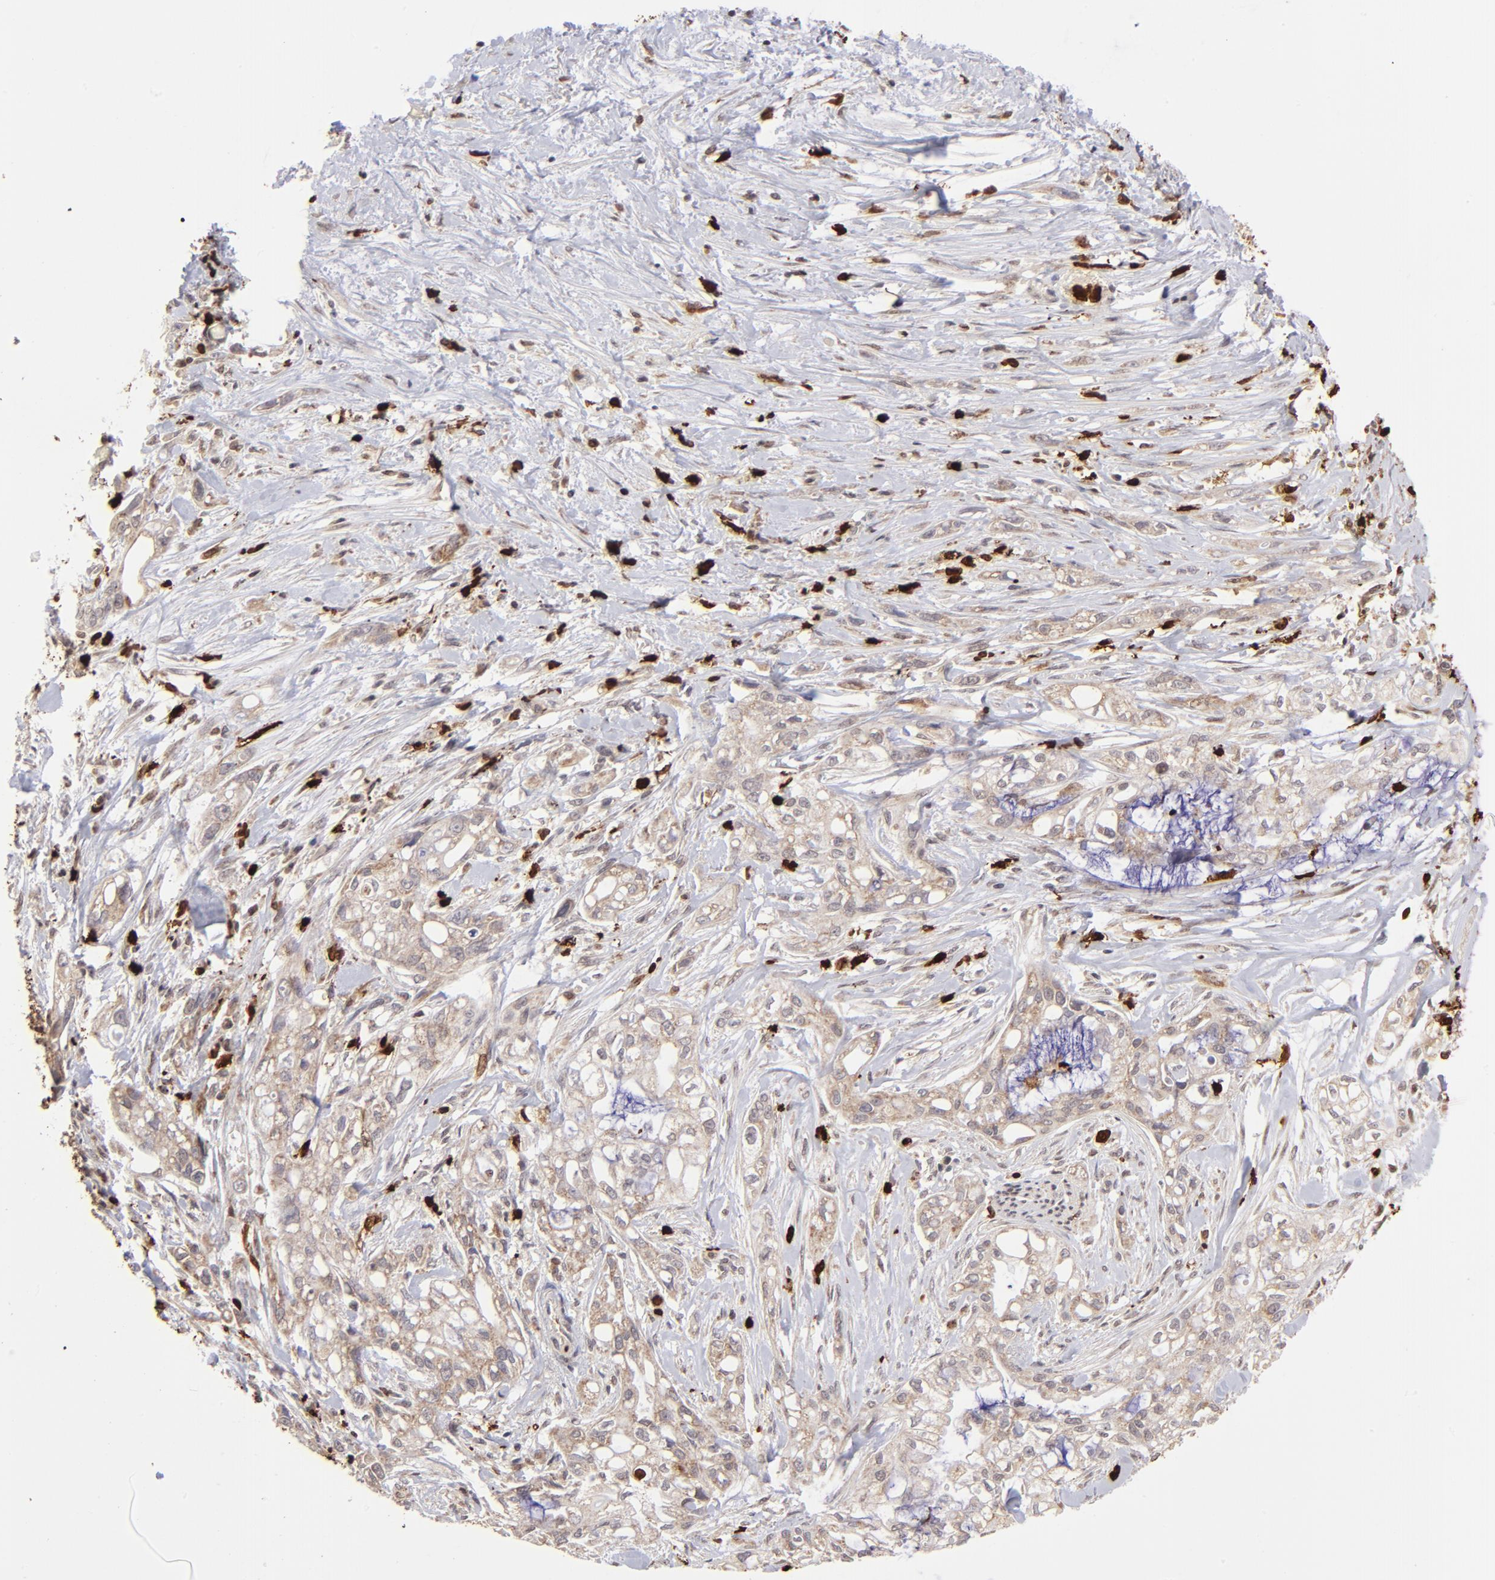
{"staining": {"intensity": "weak", "quantity": ">75%", "location": "cytoplasmic/membranous"}, "tissue": "pancreatic cancer", "cell_type": "Tumor cells", "image_type": "cancer", "snomed": [{"axis": "morphology", "description": "Normal tissue, NOS"}, {"axis": "topography", "description": "Pancreas"}], "caption": "Immunohistochemistry image of human pancreatic cancer stained for a protein (brown), which shows low levels of weak cytoplasmic/membranous expression in approximately >75% of tumor cells.", "gene": "ZFX", "patient": {"sex": "male", "age": 42}}